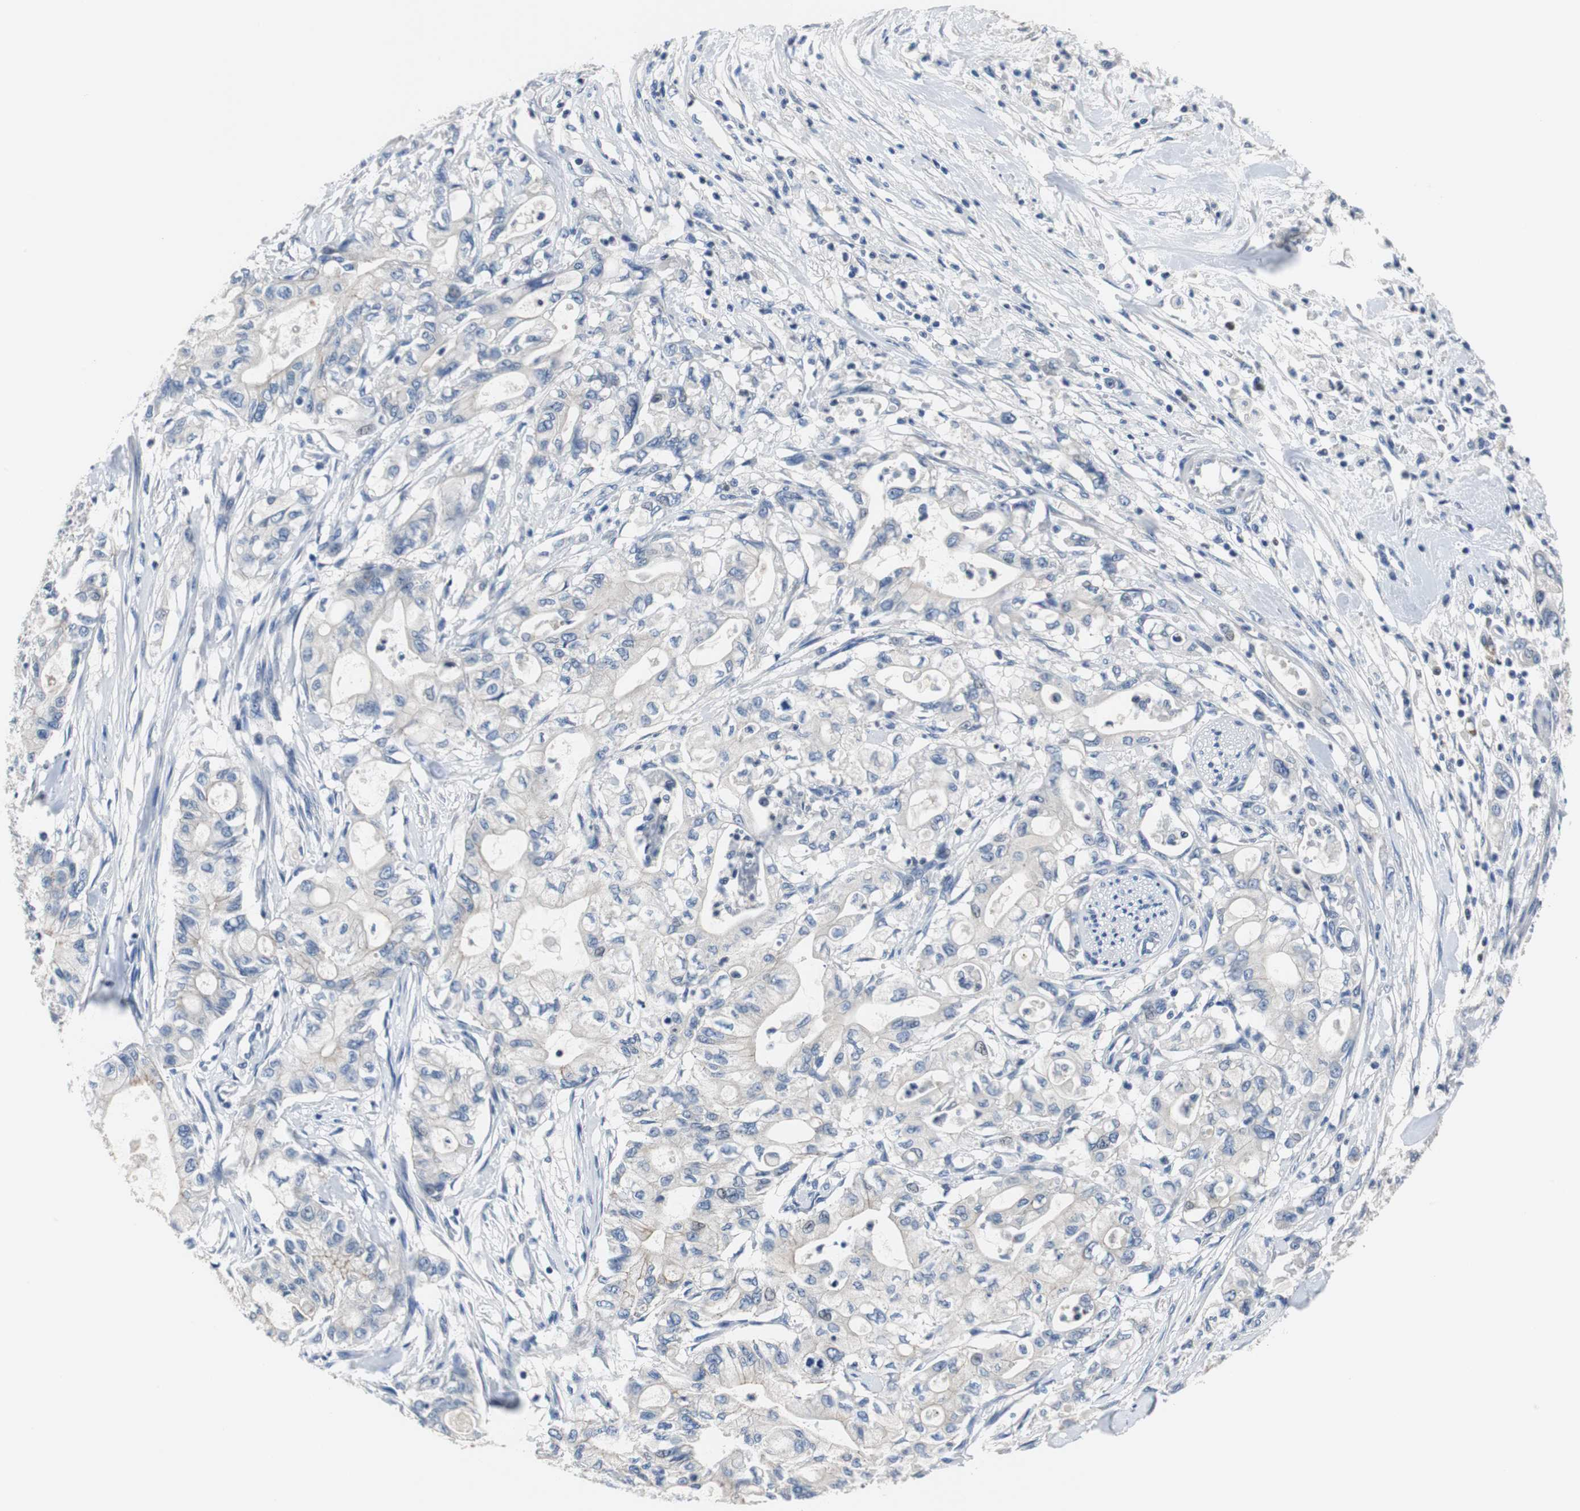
{"staining": {"intensity": "negative", "quantity": "none", "location": "none"}, "tissue": "pancreatic cancer", "cell_type": "Tumor cells", "image_type": "cancer", "snomed": [{"axis": "morphology", "description": "Adenocarcinoma, NOS"}, {"axis": "topography", "description": "Pancreas"}], "caption": "DAB (3,3'-diaminobenzidine) immunohistochemical staining of pancreatic cancer displays no significant staining in tumor cells.", "gene": "PCK1", "patient": {"sex": "male", "age": 79}}